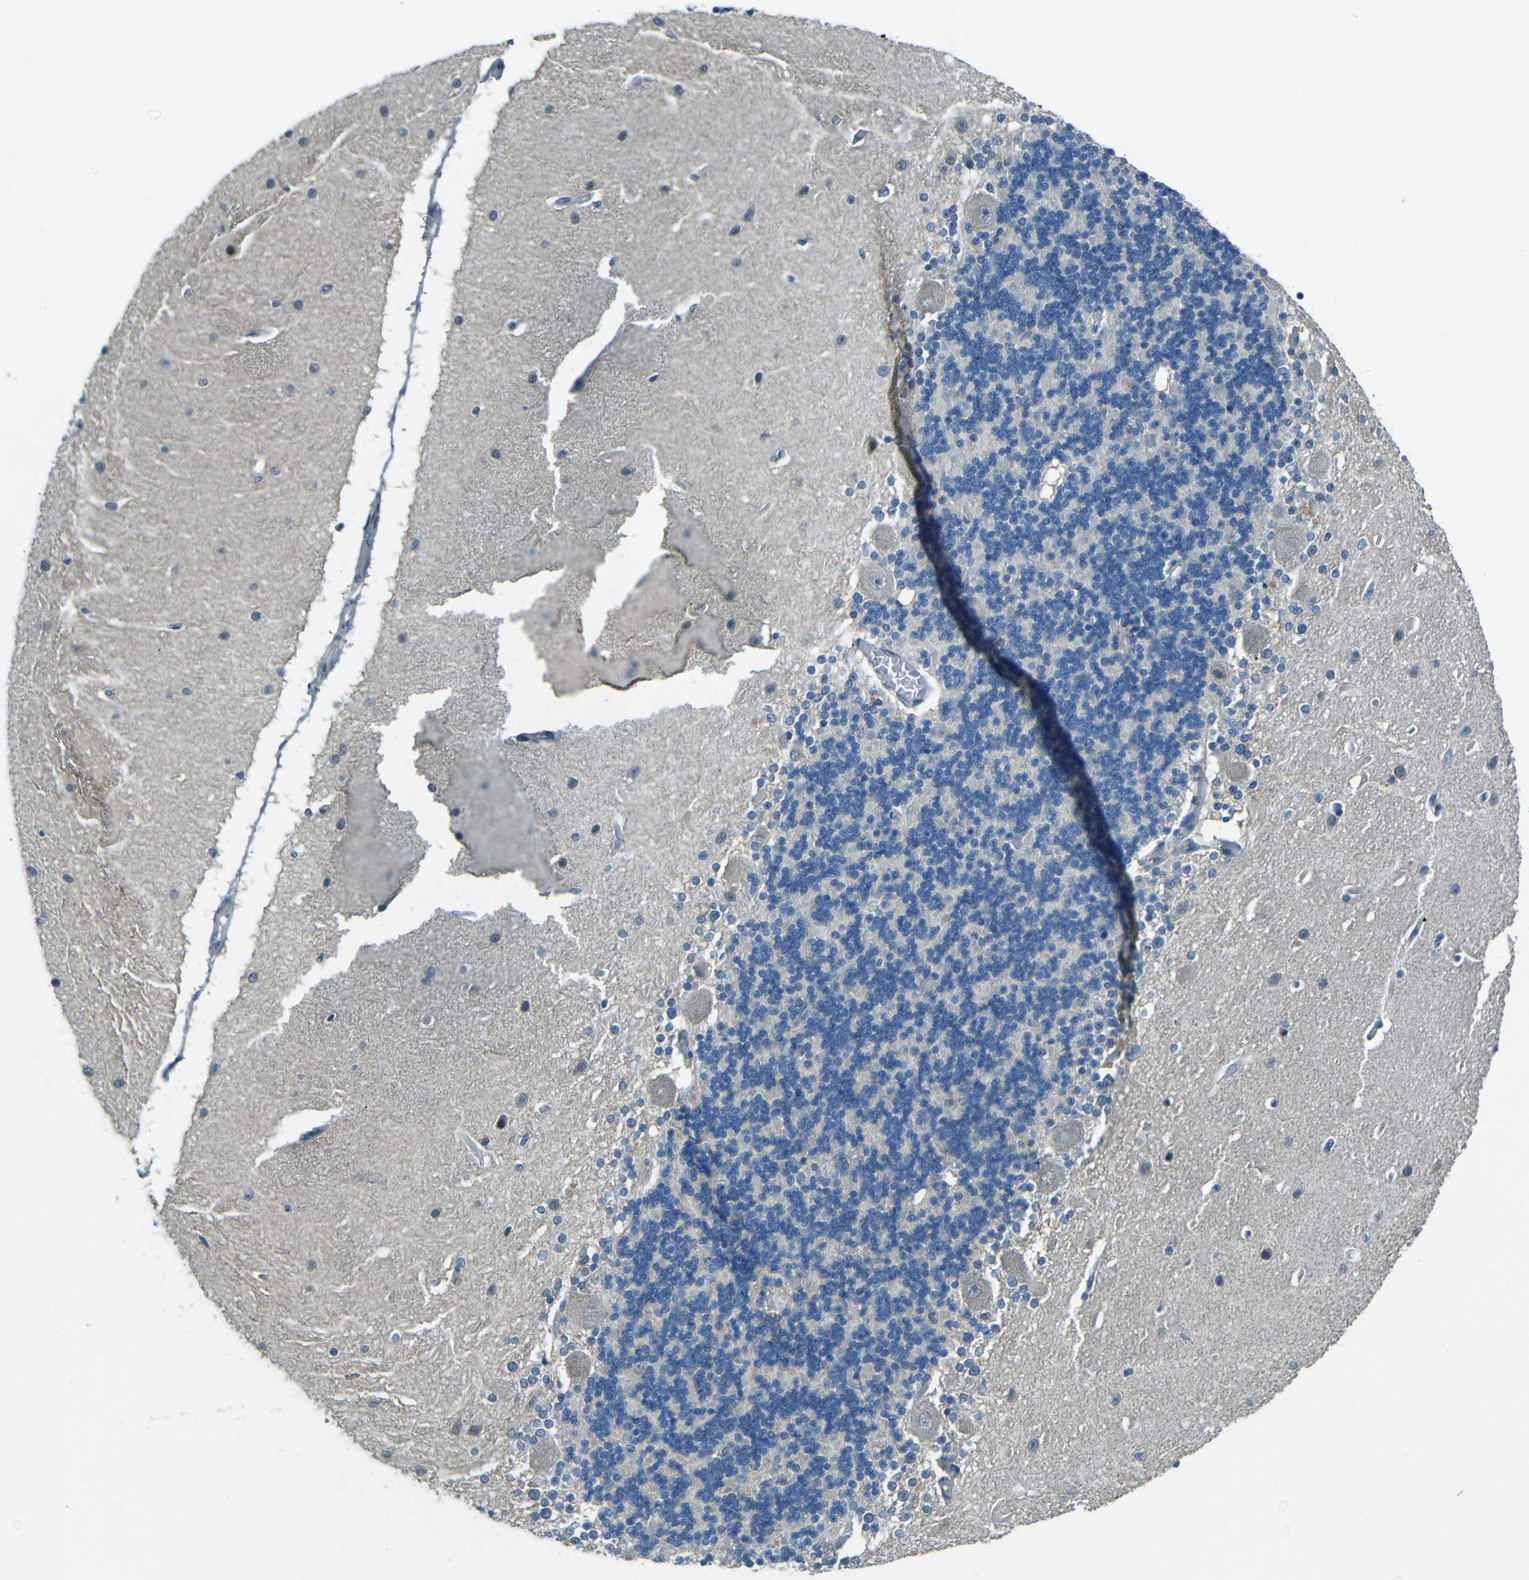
{"staining": {"intensity": "negative", "quantity": "none", "location": "none"}, "tissue": "cerebellum", "cell_type": "Cells in granular layer", "image_type": "normal", "snomed": [{"axis": "morphology", "description": "Normal tissue, NOS"}, {"axis": "topography", "description": "Cerebellum"}], "caption": "Cells in granular layer show no significant protein positivity in unremarkable cerebellum.", "gene": "ANKRD22", "patient": {"sex": "female", "age": 54}}